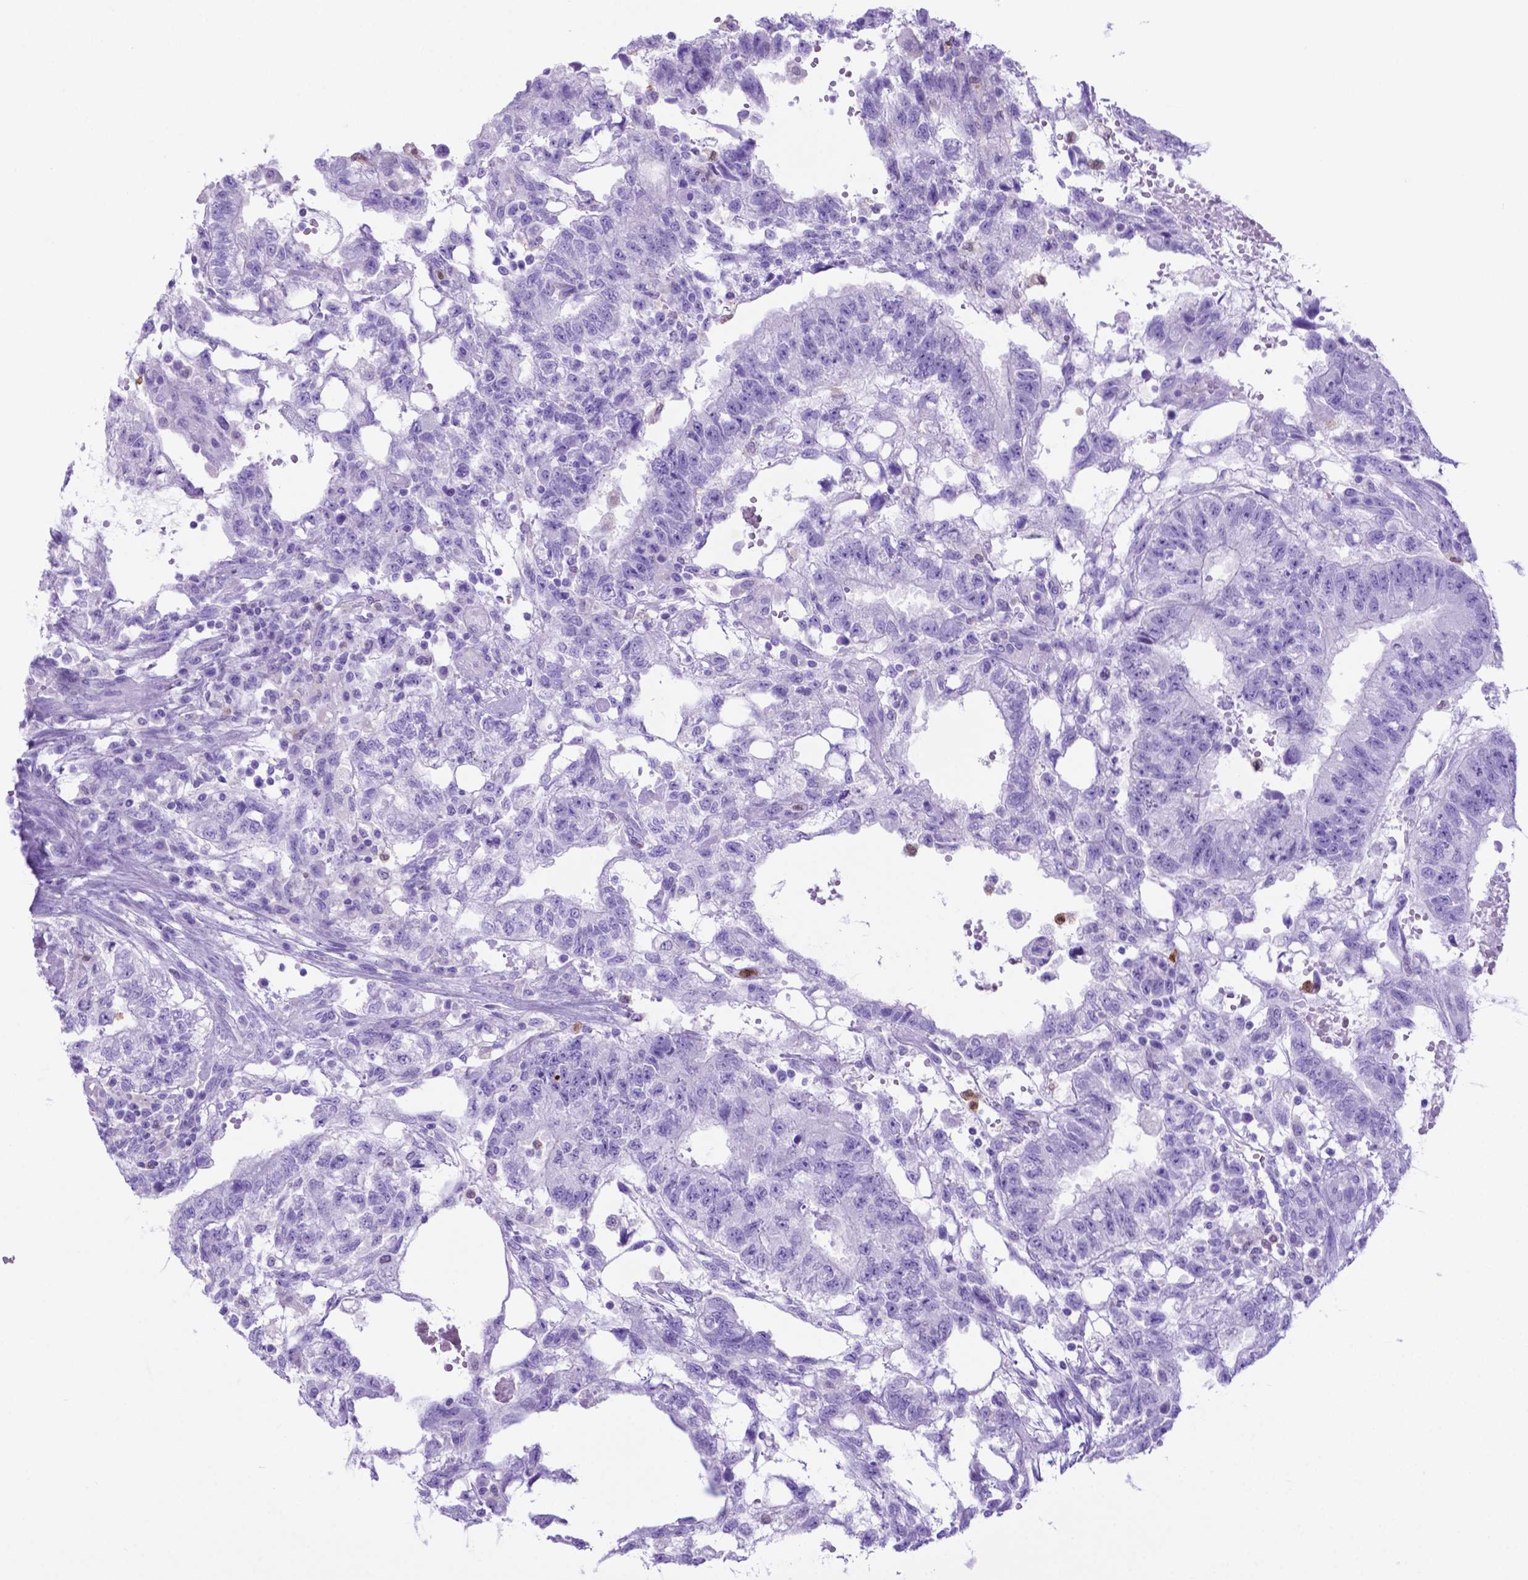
{"staining": {"intensity": "negative", "quantity": "none", "location": "none"}, "tissue": "testis cancer", "cell_type": "Tumor cells", "image_type": "cancer", "snomed": [{"axis": "morphology", "description": "Carcinoma, Embryonal, NOS"}, {"axis": "topography", "description": "Testis"}], "caption": "This is an immunohistochemistry (IHC) image of testis embryonal carcinoma. There is no expression in tumor cells.", "gene": "LZTR1", "patient": {"sex": "male", "age": 32}}